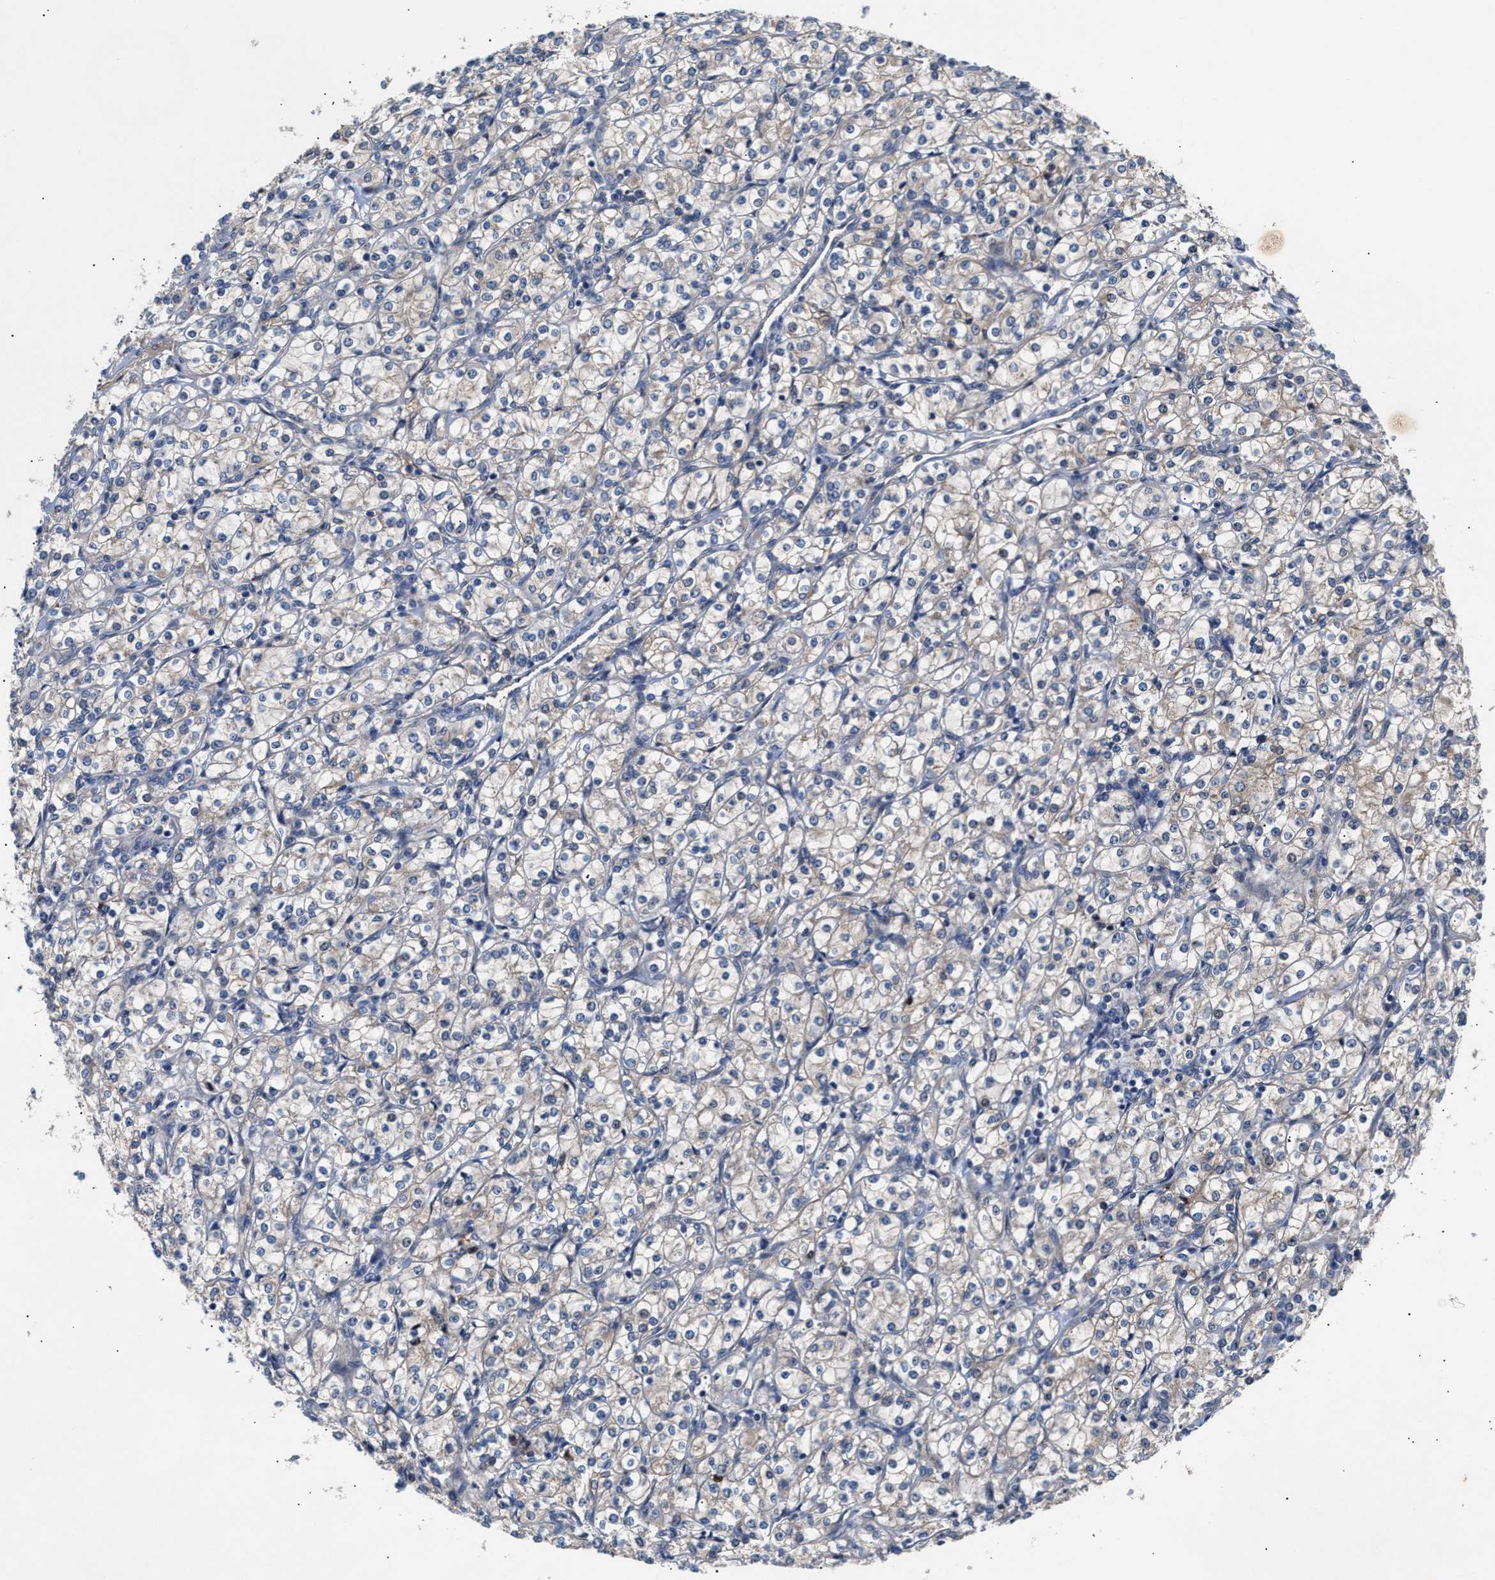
{"staining": {"intensity": "negative", "quantity": "none", "location": "none"}, "tissue": "renal cancer", "cell_type": "Tumor cells", "image_type": "cancer", "snomed": [{"axis": "morphology", "description": "Adenocarcinoma, NOS"}, {"axis": "topography", "description": "Kidney"}], "caption": "Adenocarcinoma (renal) was stained to show a protein in brown. There is no significant positivity in tumor cells.", "gene": "CCDC146", "patient": {"sex": "male", "age": 77}}